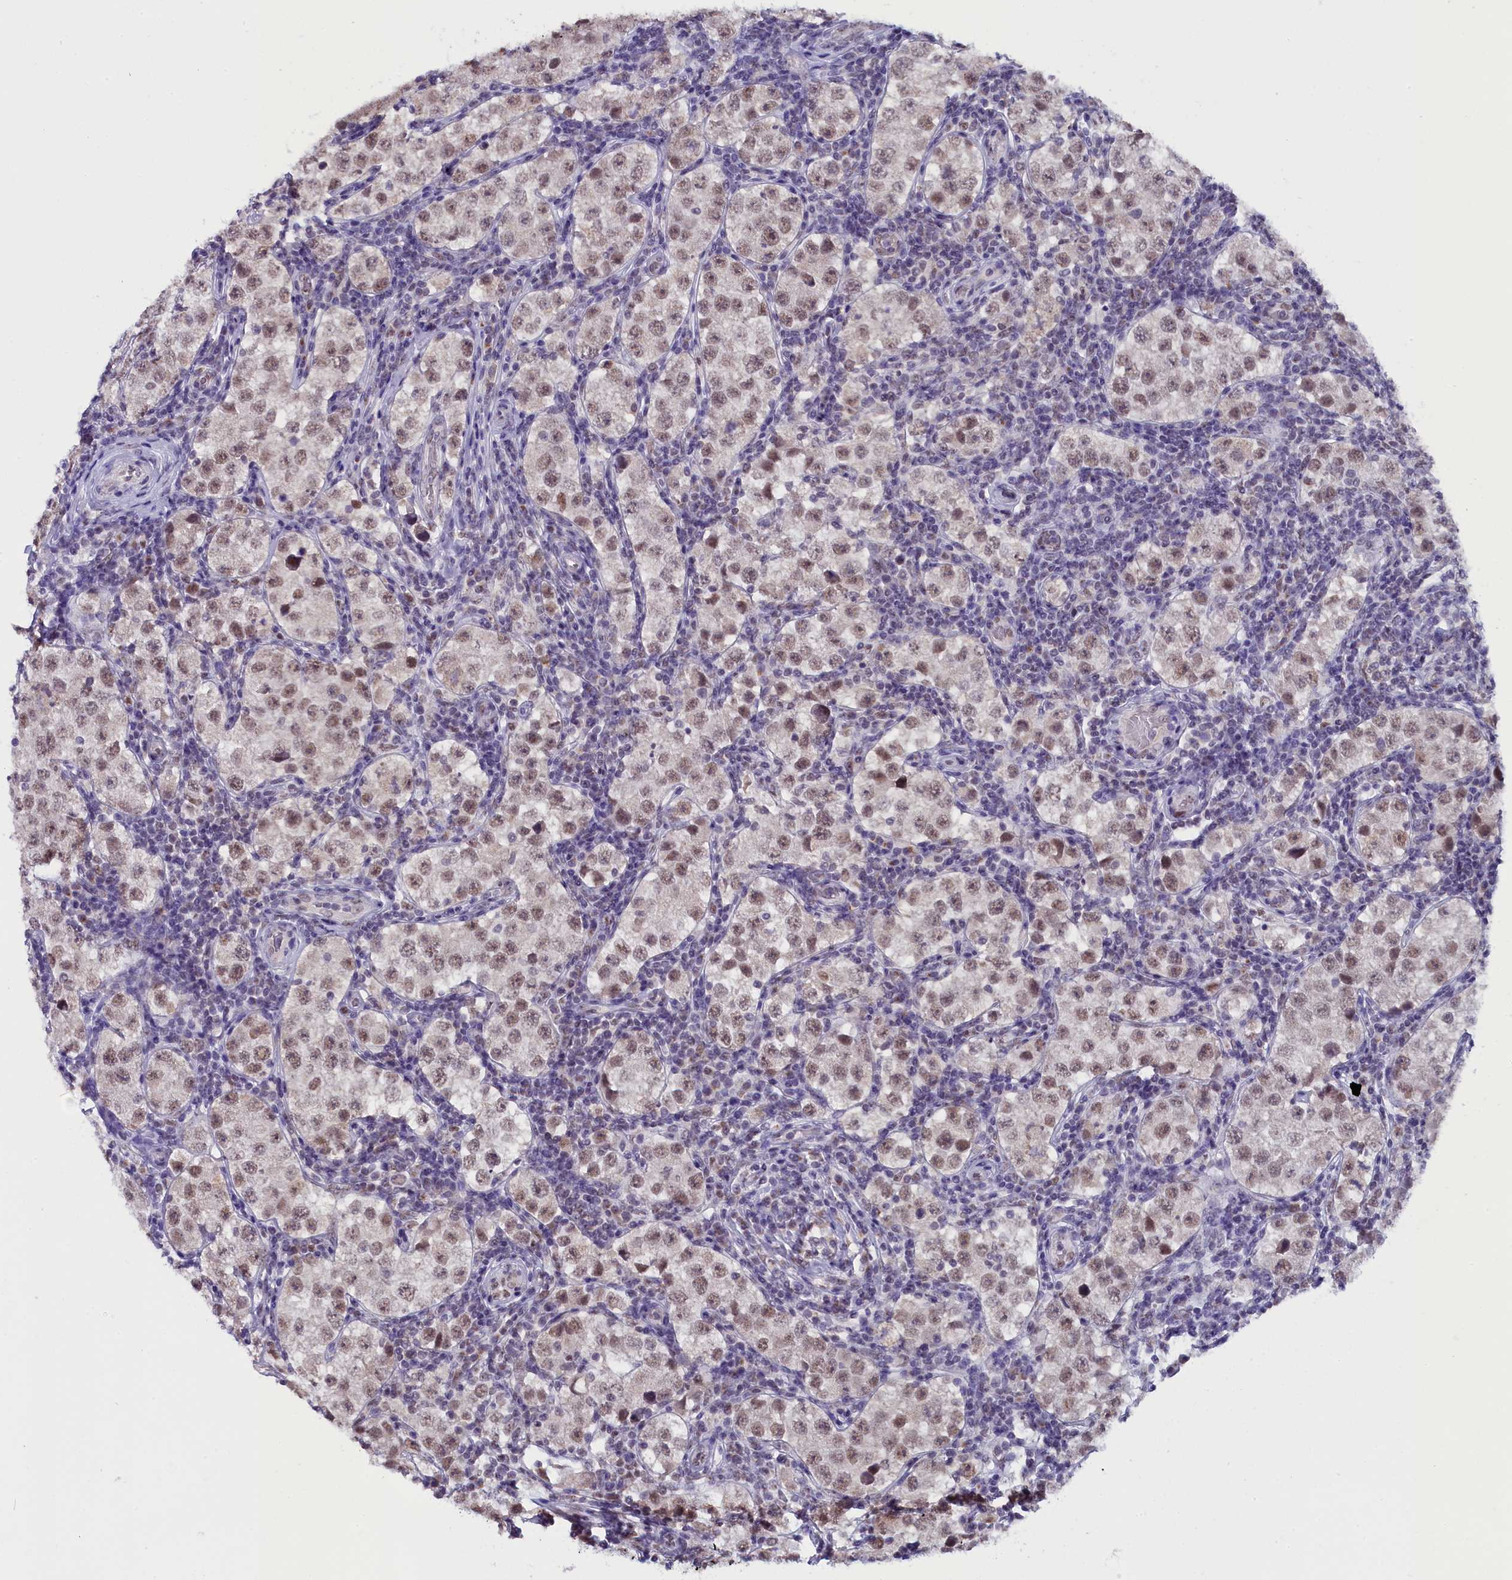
{"staining": {"intensity": "moderate", "quantity": ">75%", "location": "nuclear"}, "tissue": "testis cancer", "cell_type": "Tumor cells", "image_type": "cancer", "snomed": [{"axis": "morphology", "description": "Seminoma, NOS"}, {"axis": "topography", "description": "Testis"}], "caption": "Immunohistochemistry photomicrograph of human testis seminoma stained for a protein (brown), which displays medium levels of moderate nuclear positivity in about >75% of tumor cells.", "gene": "NCBP1", "patient": {"sex": "male", "age": 34}}